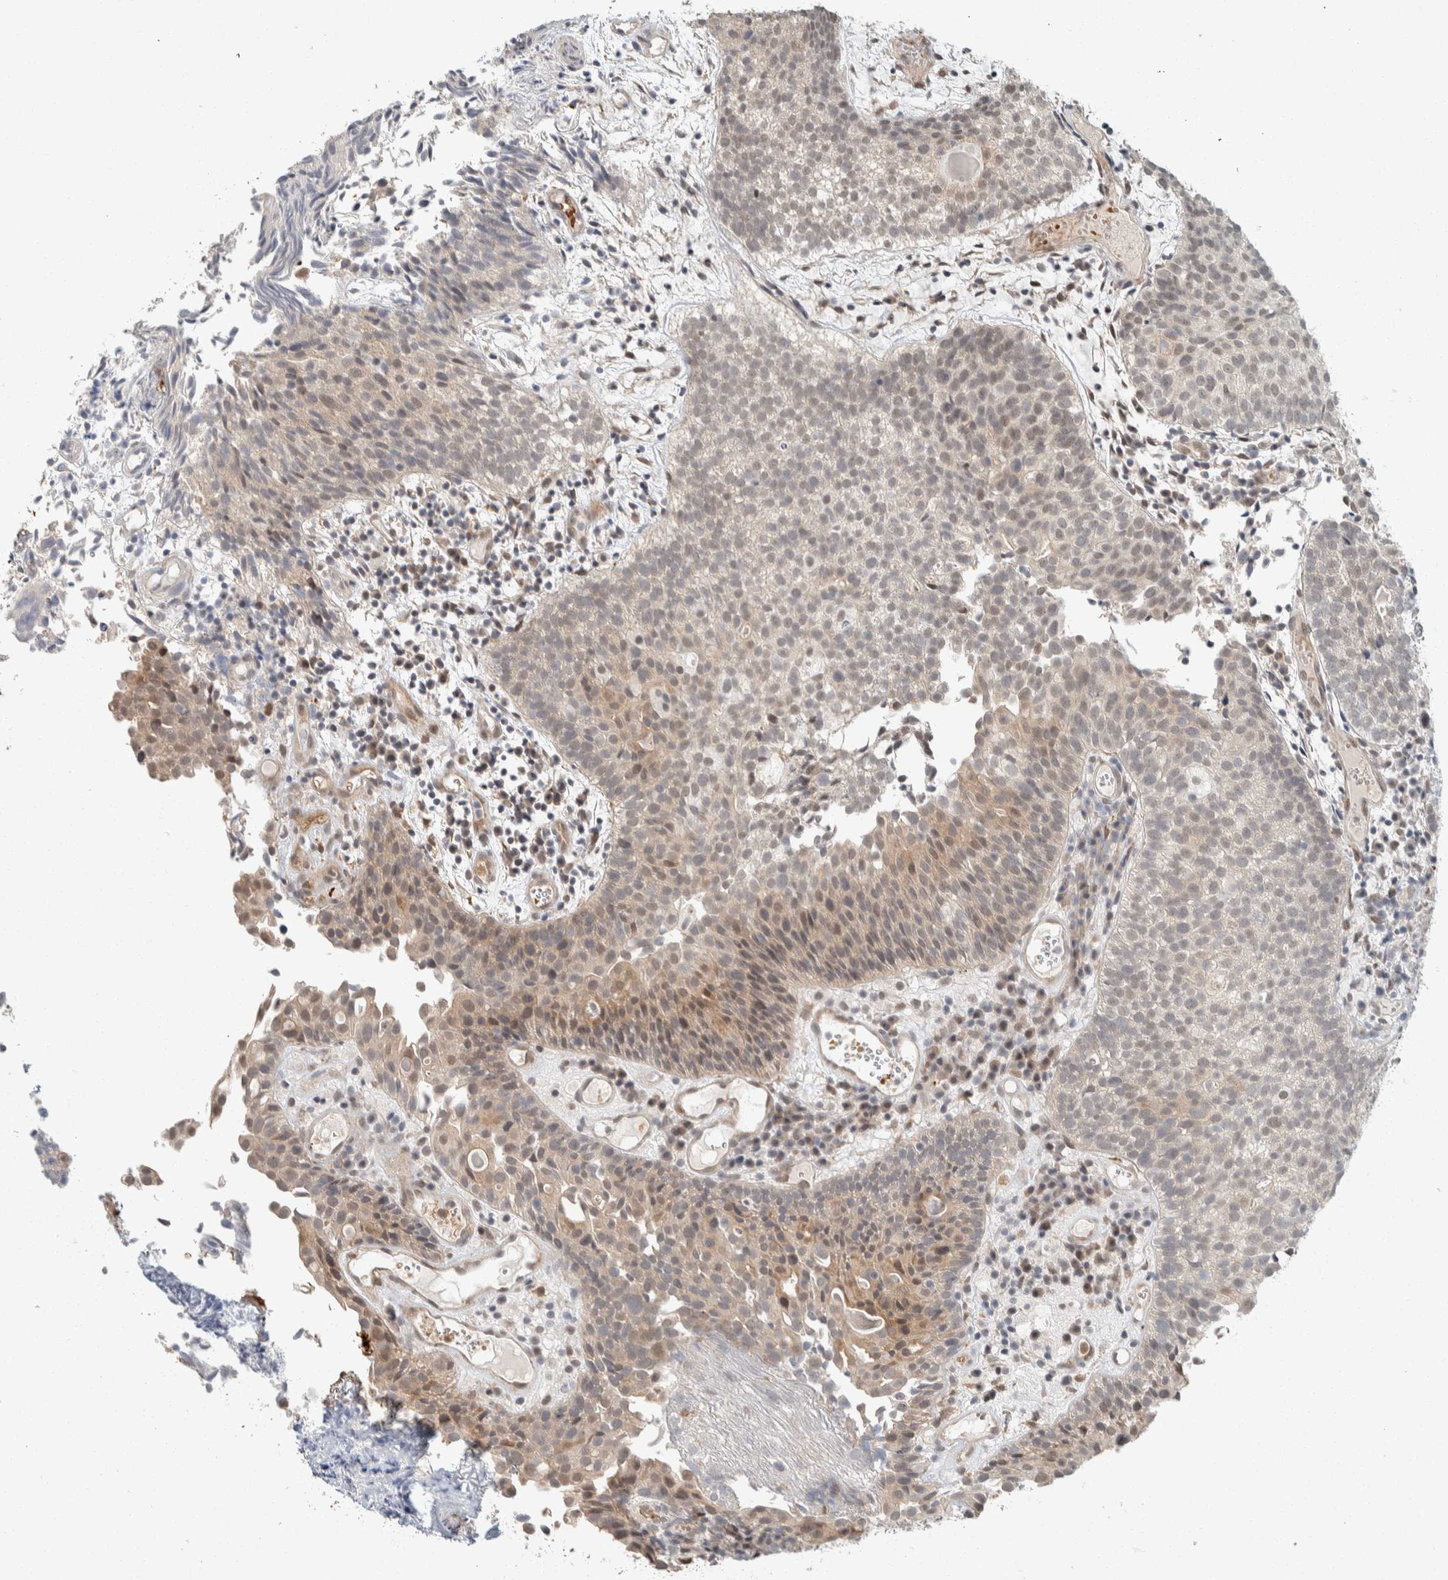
{"staining": {"intensity": "weak", "quantity": "25%-75%", "location": "nuclear"}, "tissue": "urothelial cancer", "cell_type": "Tumor cells", "image_type": "cancer", "snomed": [{"axis": "morphology", "description": "Urothelial carcinoma, Low grade"}, {"axis": "topography", "description": "Urinary bladder"}], "caption": "Urothelial cancer stained for a protein reveals weak nuclear positivity in tumor cells. Nuclei are stained in blue.", "gene": "ZBTB2", "patient": {"sex": "male", "age": 86}}